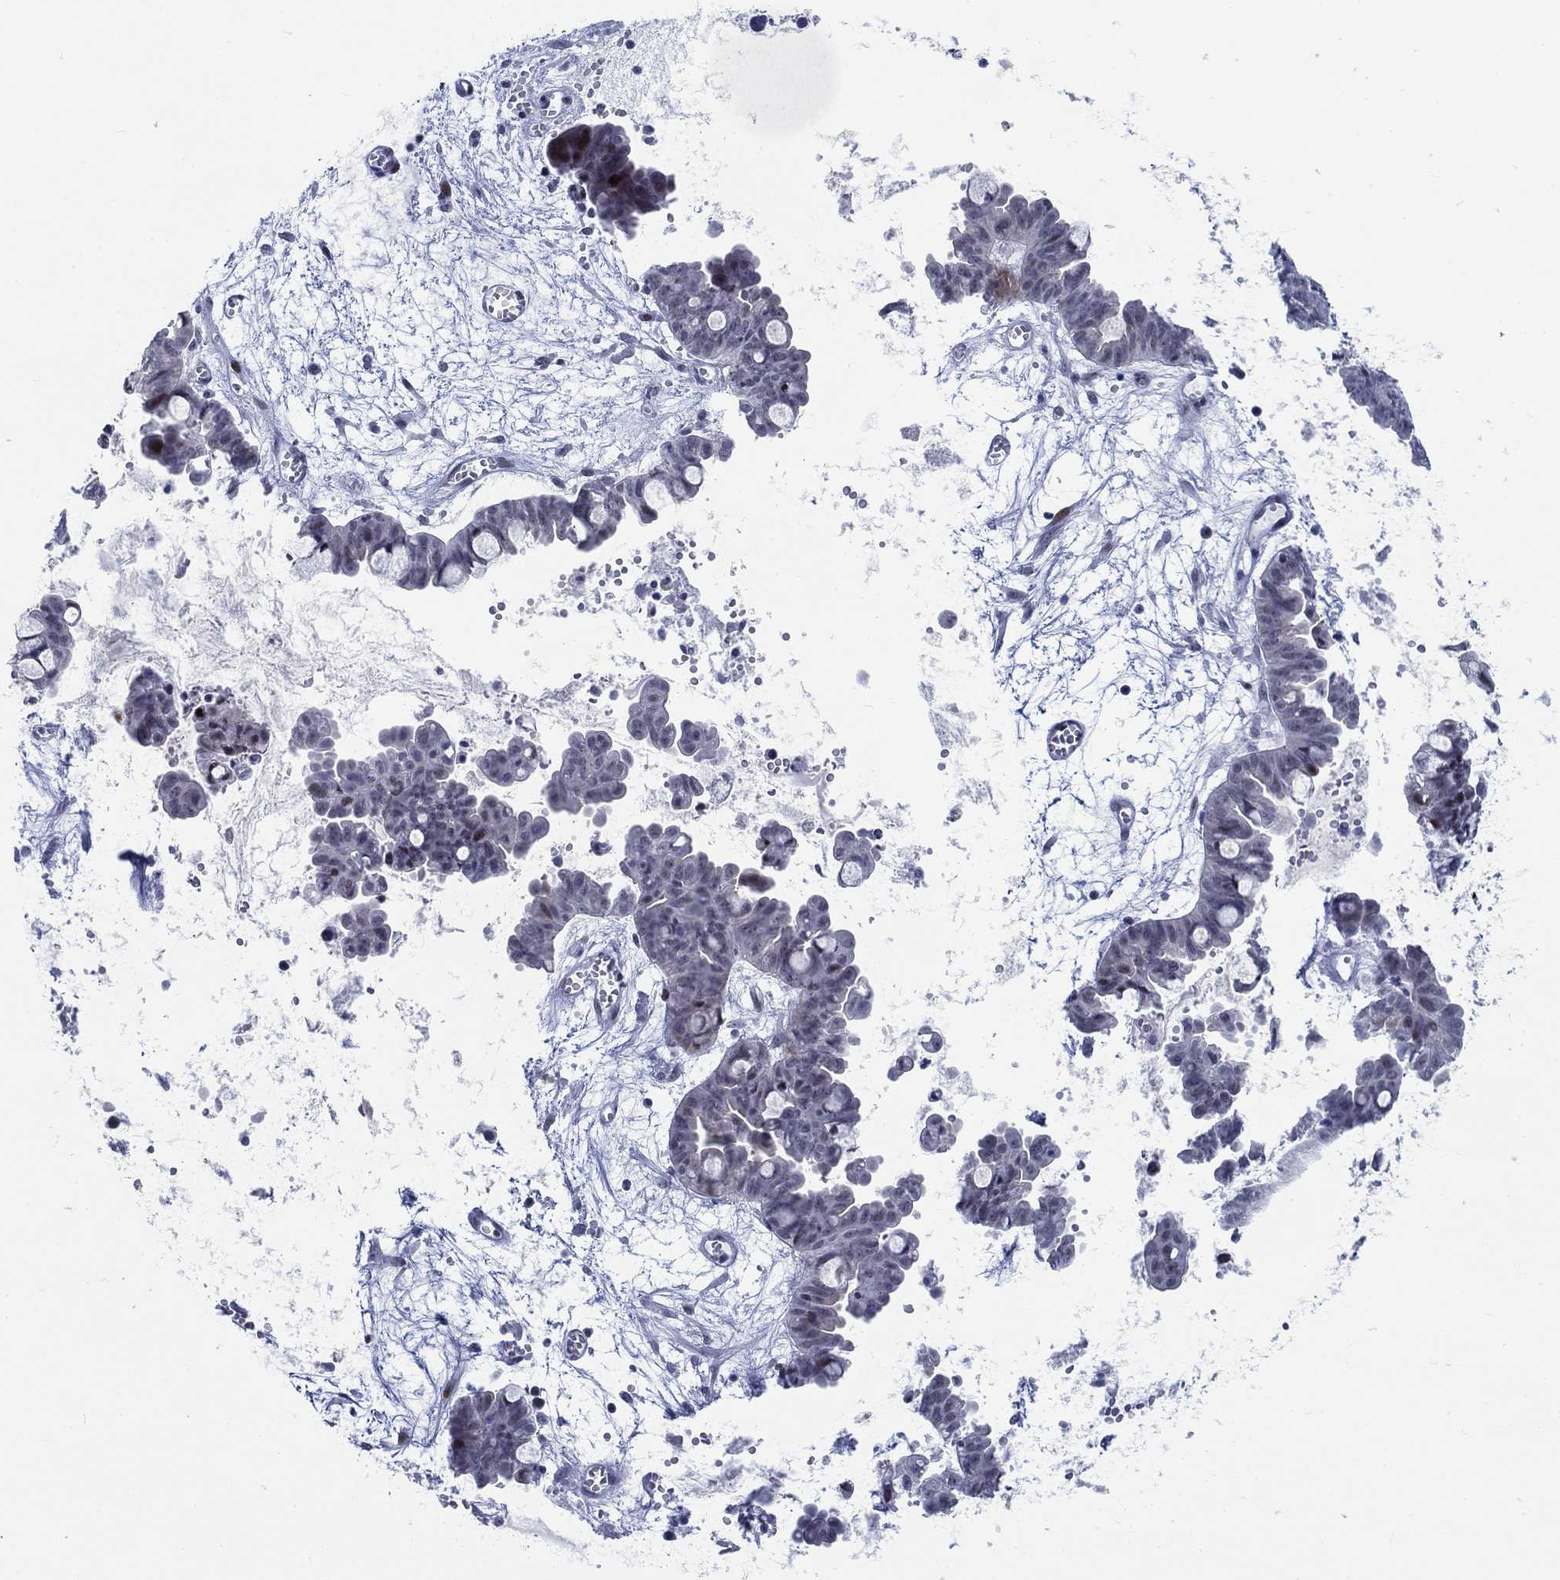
{"staining": {"intensity": "negative", "quantity": "none", "location": "none"}, "tissue": "ovarian cancer", "cell_type": "Tumor cells", "image_type": "cancer", "snomed": [{"axis": "morphology", "description": "Cystadenocarcinoma, mucinous, NOS"}, {"axis": "topography", "description": "Ovary"}], "caption": "The image shows no staining of tumor cells in ovarian cancer. (DAB (3,3'-diaminobenzidine) immunohistochemistry (IHC), high magnification).", "gene": "NEU3", "patient": {"sex": "female", "age": 63}}